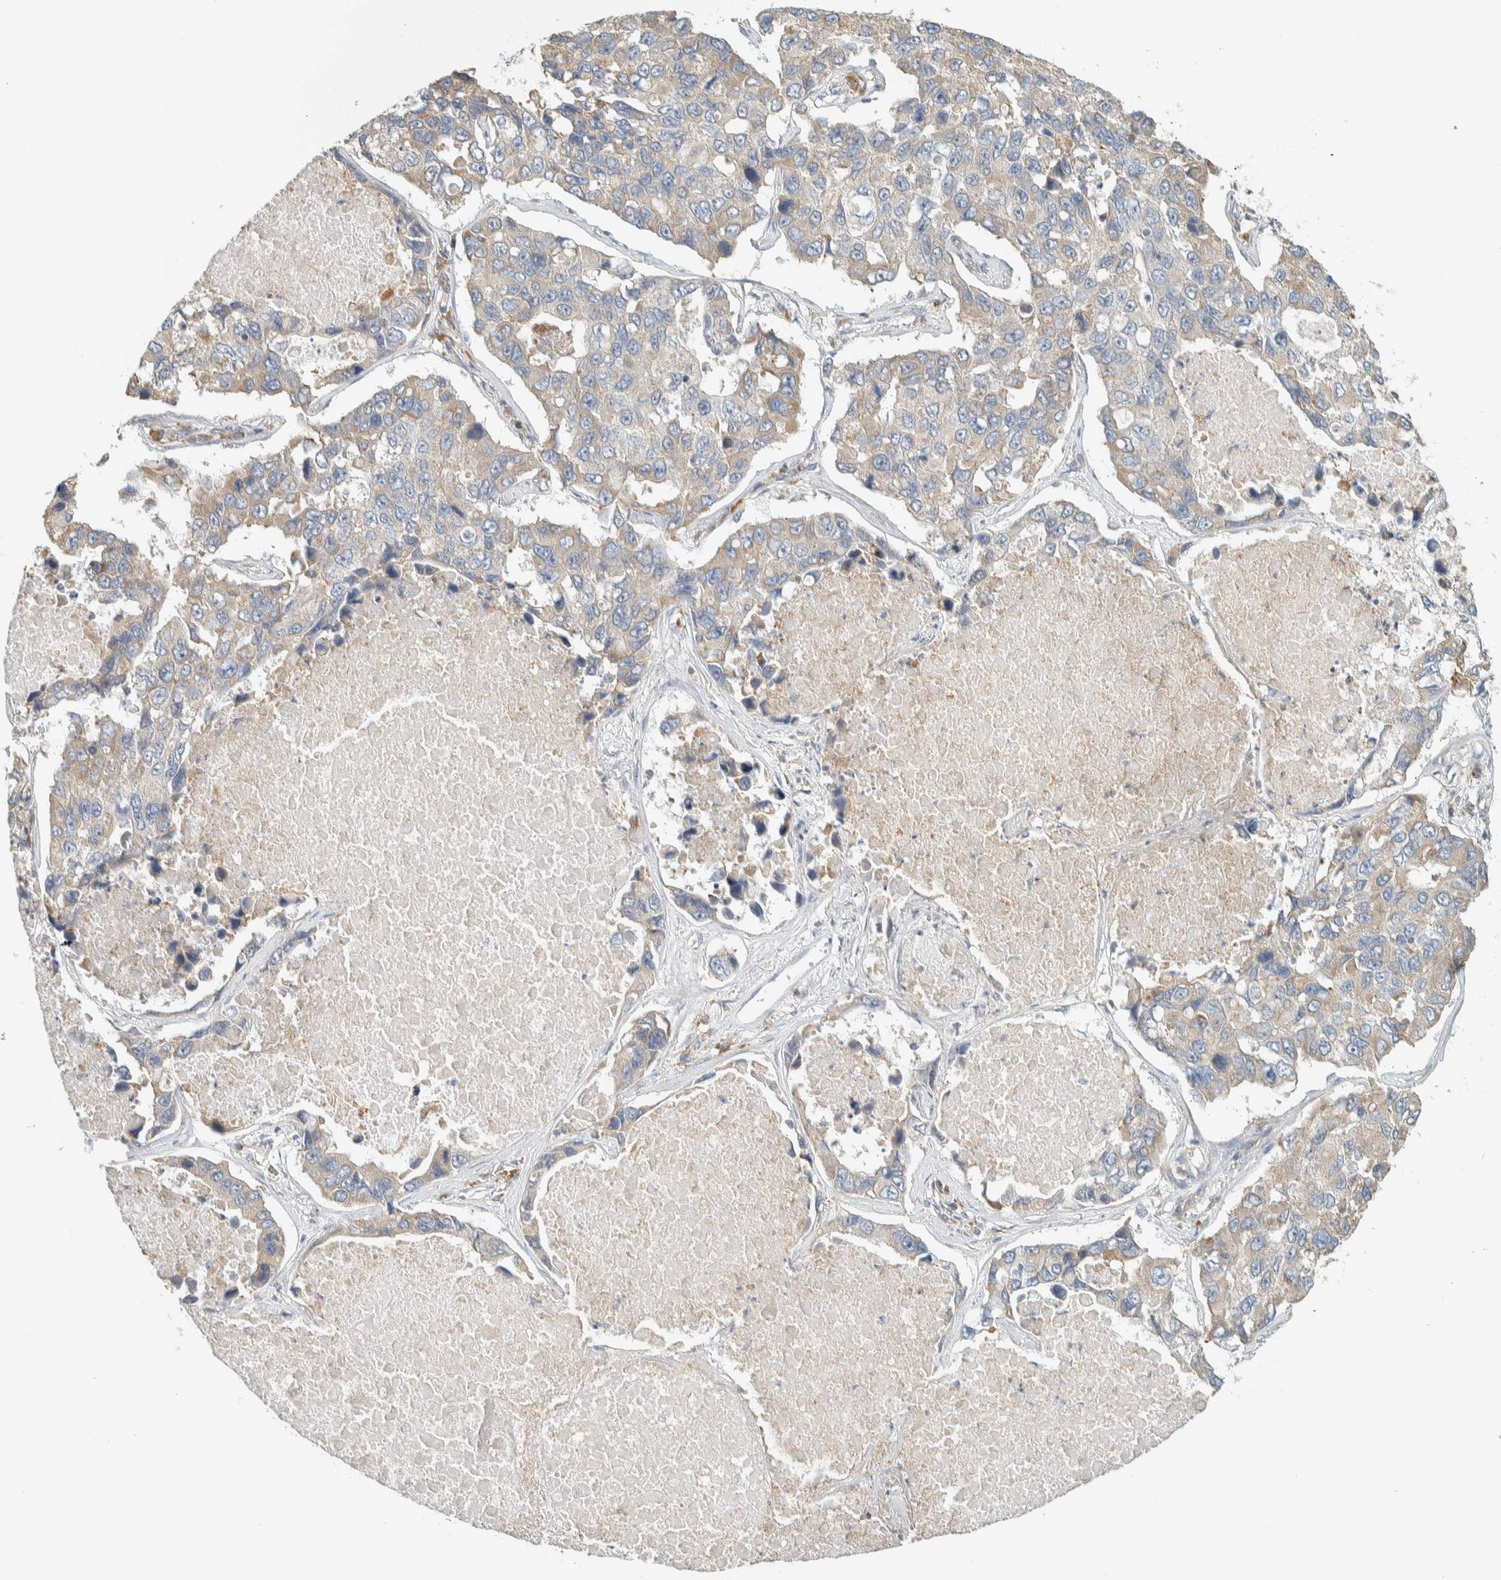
{"staining": {"intensity": "weak", "quantity": "25%-75%", "location": "cytoplasmic/membranous"}, "tissue": "lung cancer", "cell_type": "Tumor cells", "image_type": "cancer", "snomed": [{"axis": "morphology", "description": "Adenocarcinoma, NOS"}, {"axis": "topography", "description": "Lung"}], "caption": "DAB immunohistochemical staining of adenocarcinoma (lung) displays weak cytoplasmic/membranous protein staining in about 25%-75% of tumor cells.", "gene": "CCDC57", "patient": {"sex": "male", "age": 64}}